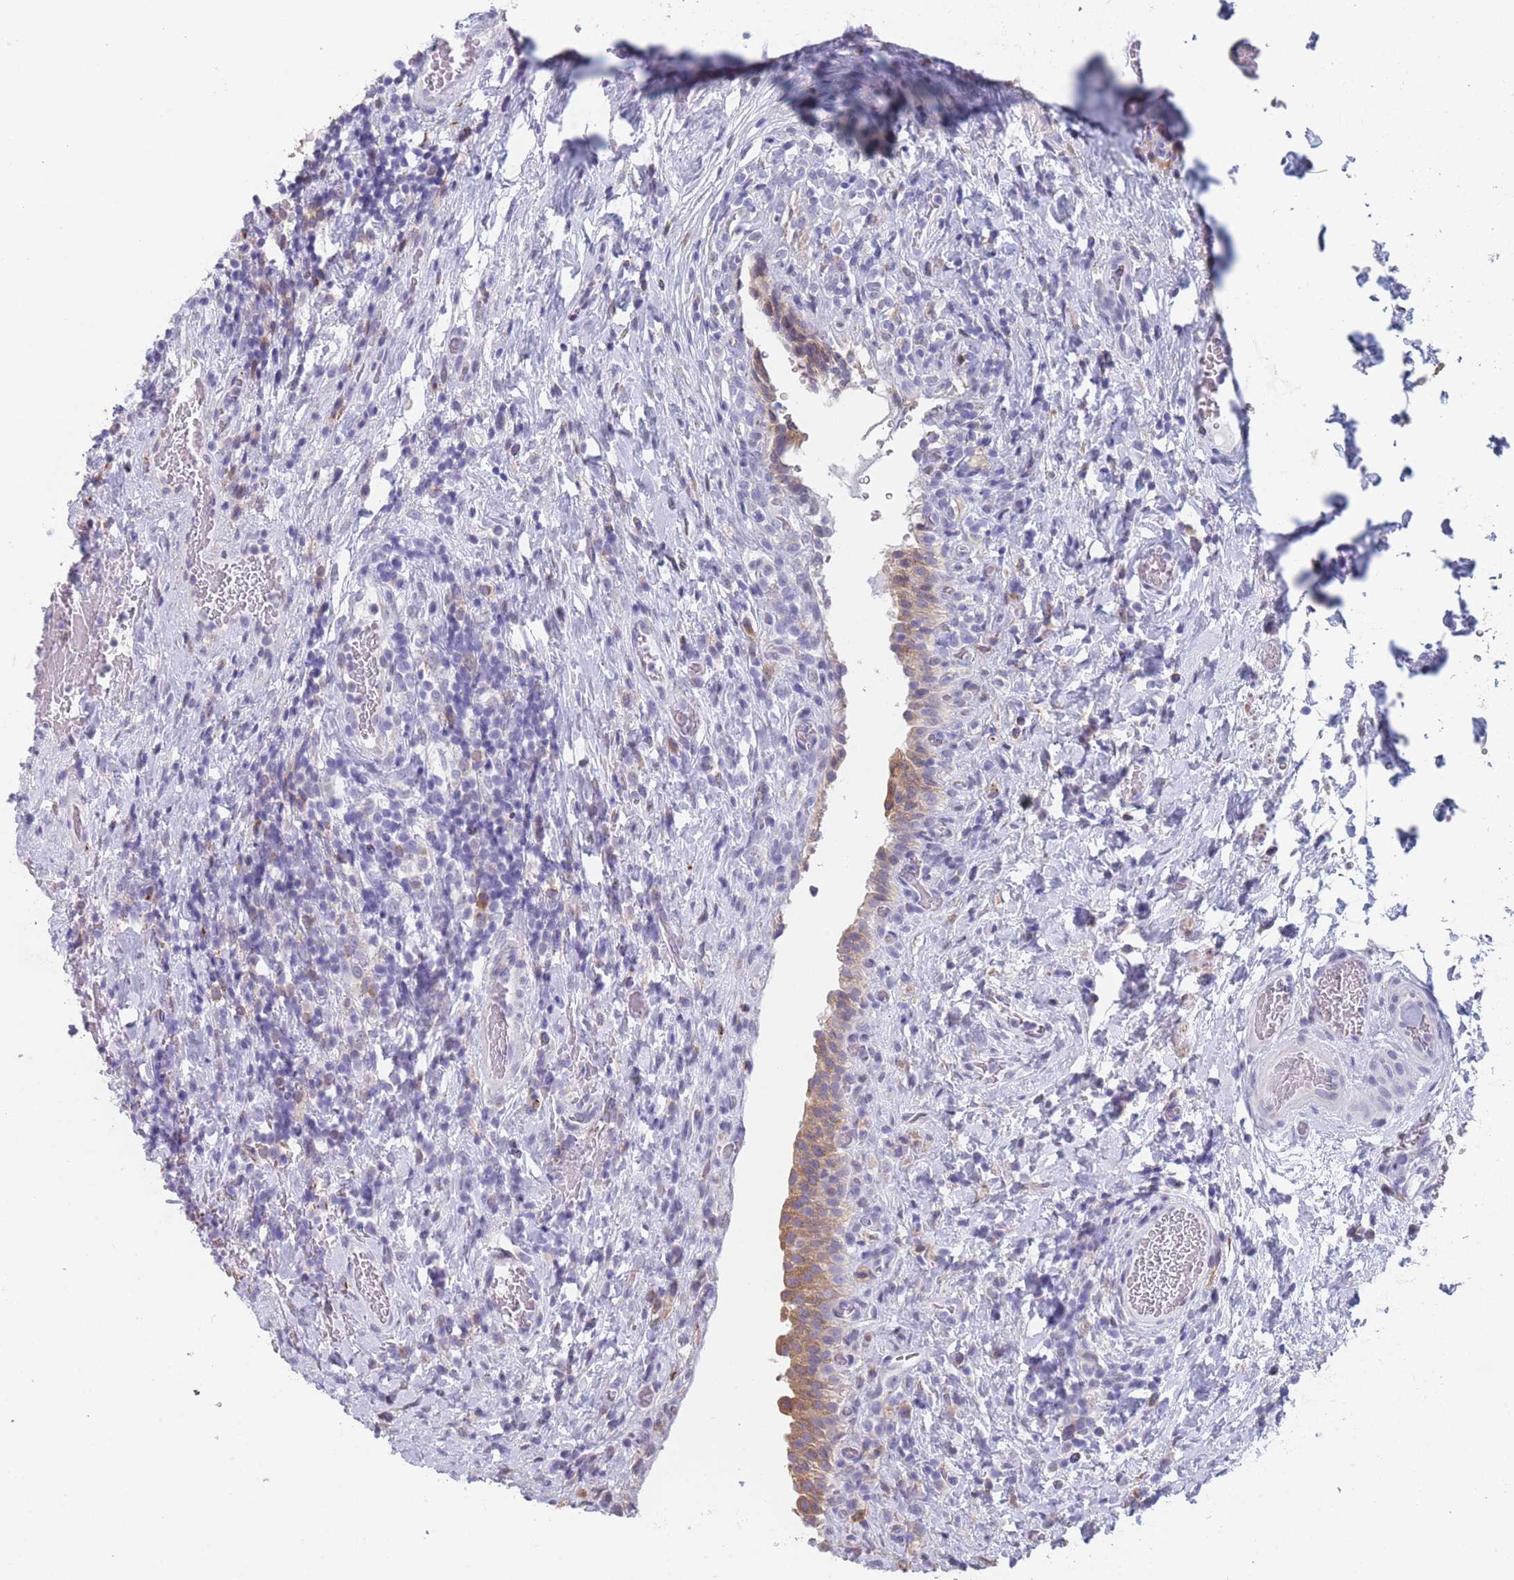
{"staining": {"intensity": "moderate", "quantity": ">75%", "location": "cytoplasmic/membranous"}, "tissue": "urinary bladder", "cell_type": "Urothelial cells", "image_type": "normal", "snomed": [{"axis": "morphology", "description": "Normal tissue, NOS"}, {"axis": "morphology", "description": "Inflammation, NOS"}, {"axis": "topography", "description": "Urinary bladder"}], "caption": "A brown stain highlights moderate cytoplasmic/membranous positivity of a protein in urothelial cells of unremarkable urinary bladder. Immunohistochemistry (ihc) stains the protein of interest in brown and the nuclei are stained blue.", "gene": "TMED10", "patient": {"sex": "male", "age": 64}}